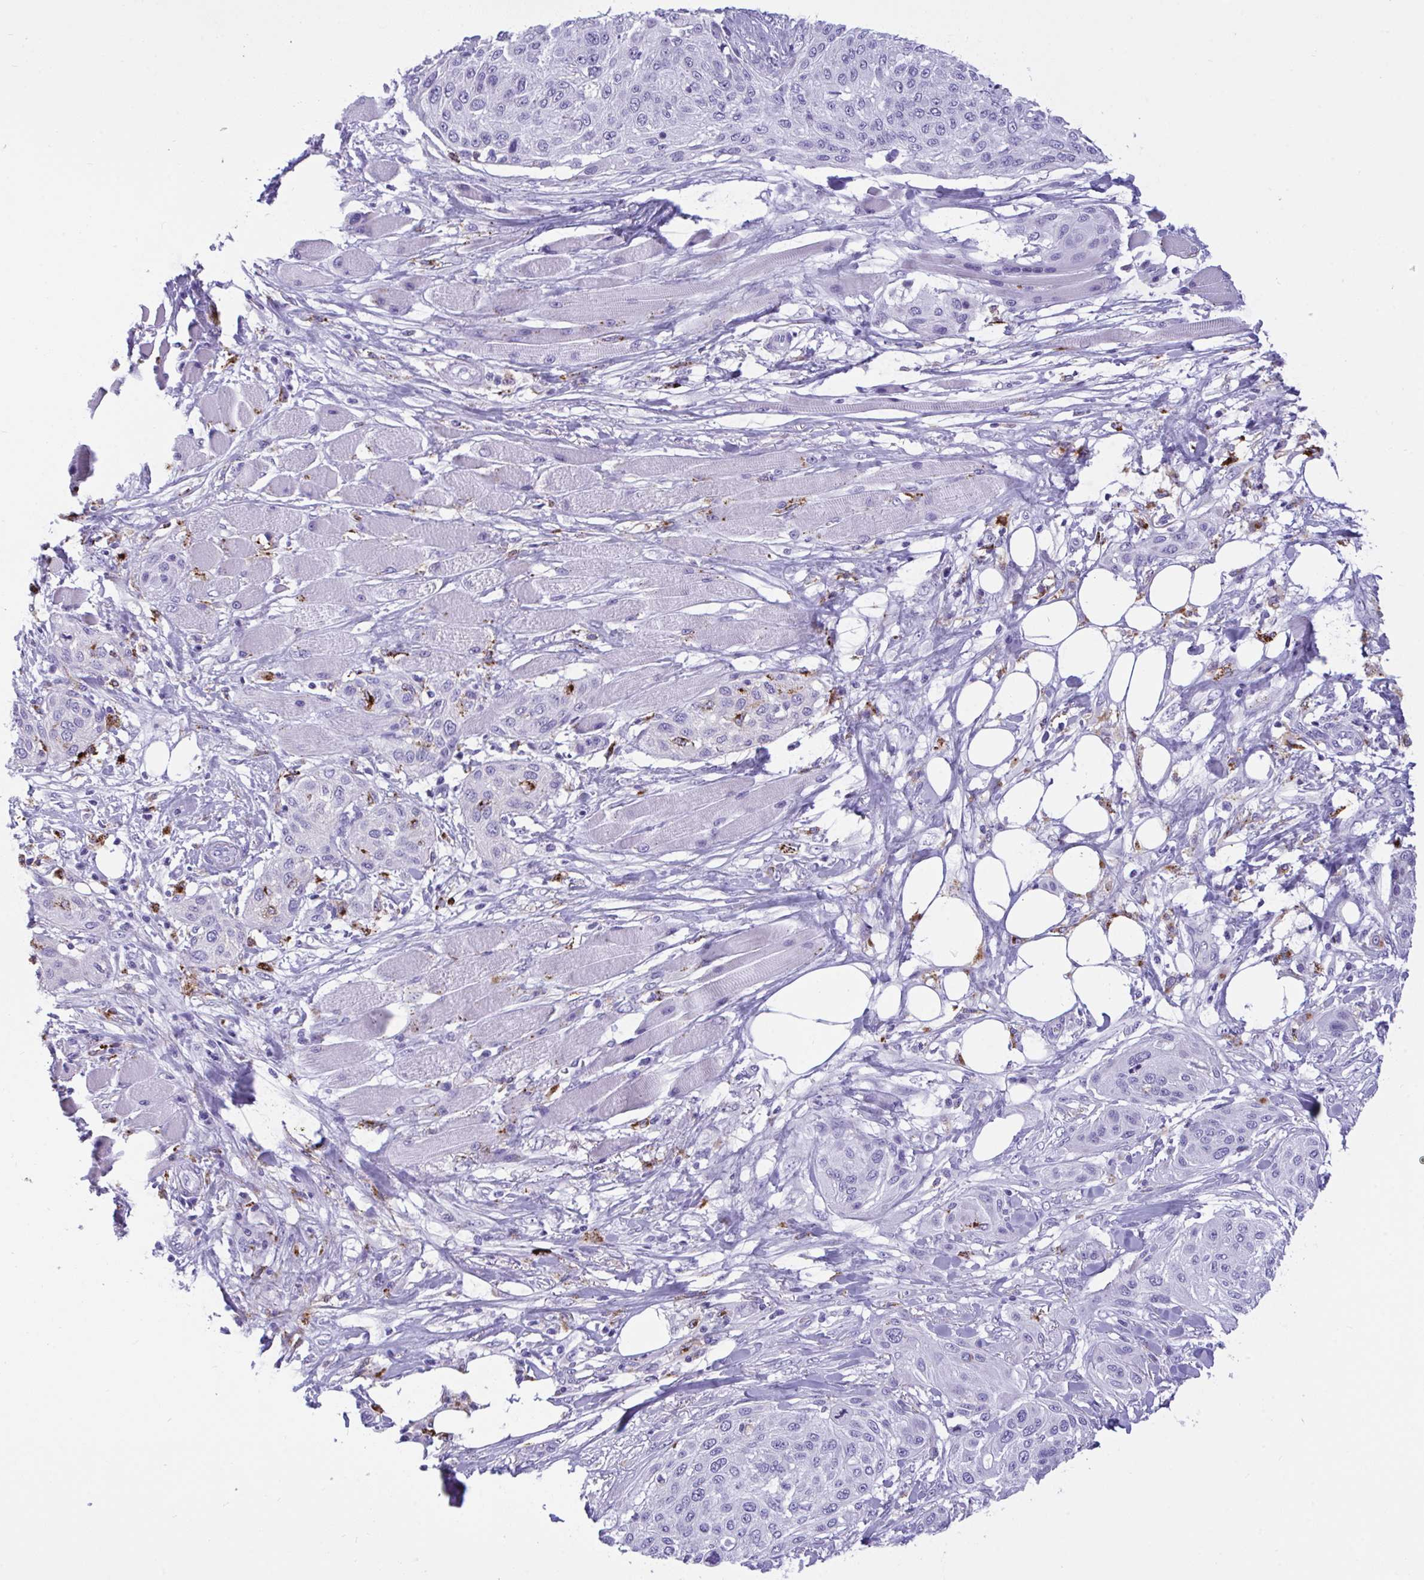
{"staining": {"intensity": "negative", "quantity": "none", "location": "none"}, "tissue": "skin cancer", "cell_type": "Tumor cells", "image_type": "cancer", "snomed": [{"axis": "morphology", "description": "Squamous cell carcinoma, NOS"}, {"axis": "topography", "description": "Skin"}], "caption": "Tumor cells are negative for protein expression in human skin cancer.", "gene": "CPVL", "patient": {"sex": "female", "age": 87}}